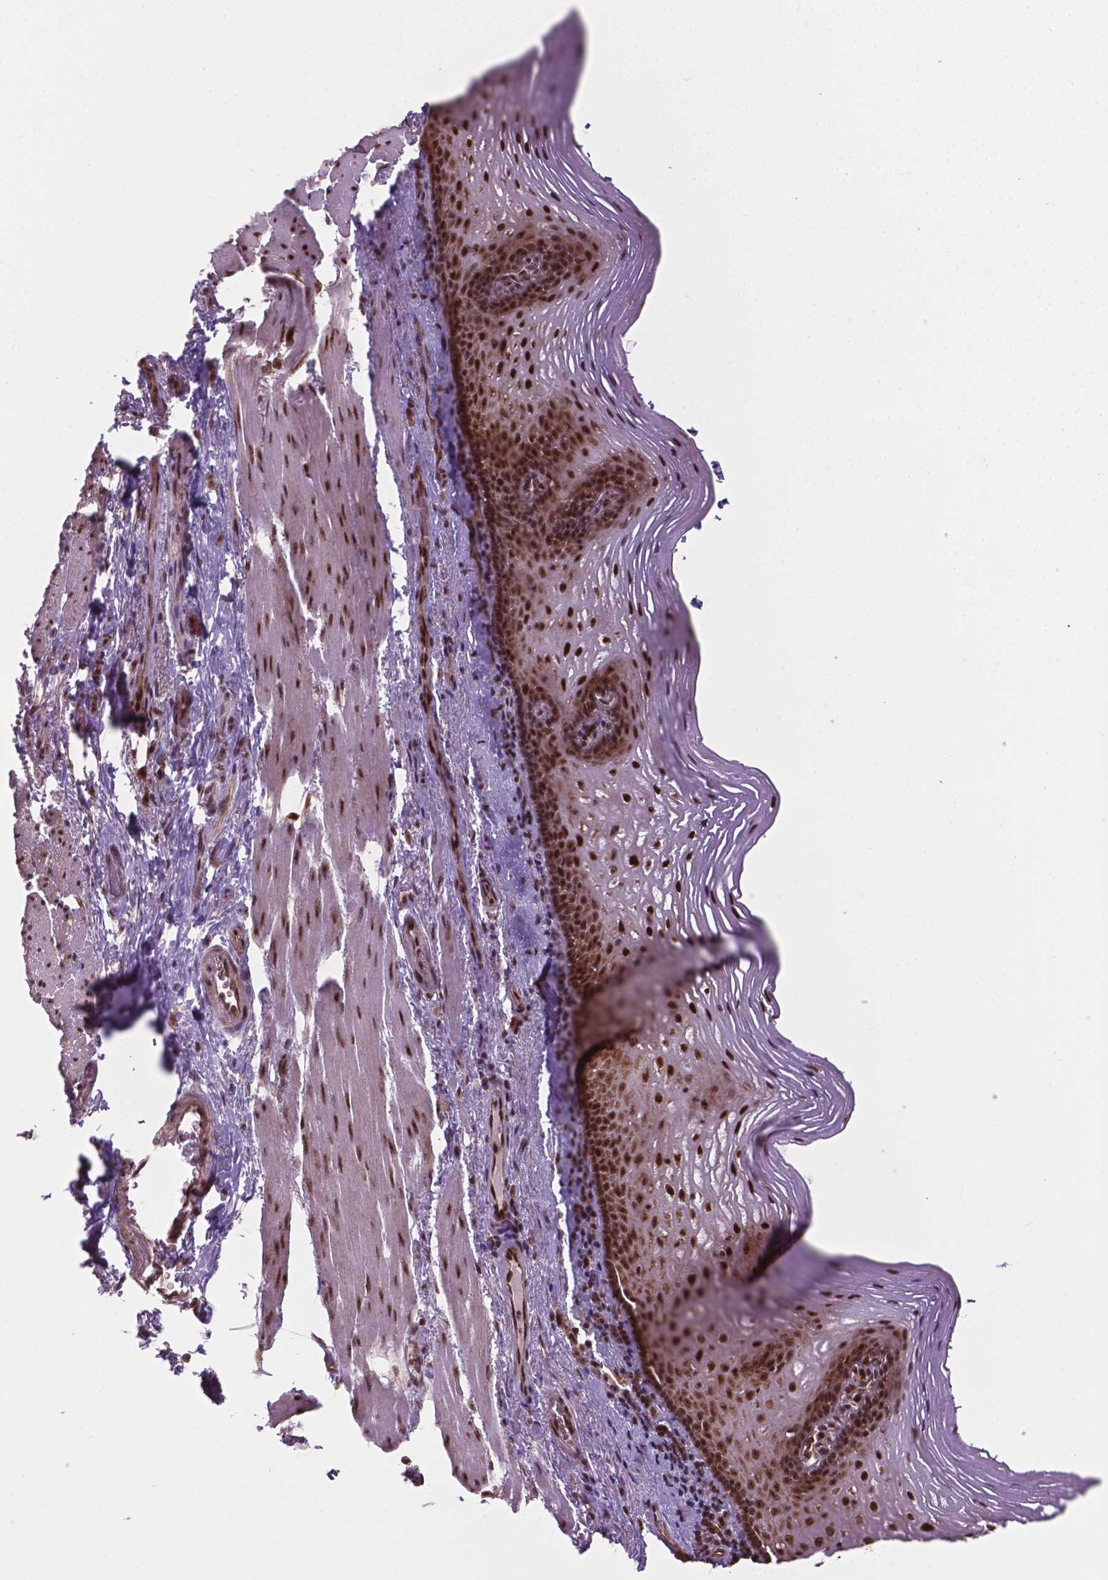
{"staining": {"intensity": "strong", "quantity": ">75%", "location": "nuclear"}, "tissue": "esophagus", "cell_type": "Squamous epithelial cells", "image_type": "normal", "snomed": [{"axis": "morphology", "description": "Normal tissue, NOS"}, {"axis": "topography", "description": "Esophagus"}], "caption": "Immunohistochemistry (DAB) staining of benign esophagus displays strong nuclear protein staining in about >75% of squamous epithelial cells.", "gene": "CSNK2A1", "patient": {"sex": "male", "age": 76}}